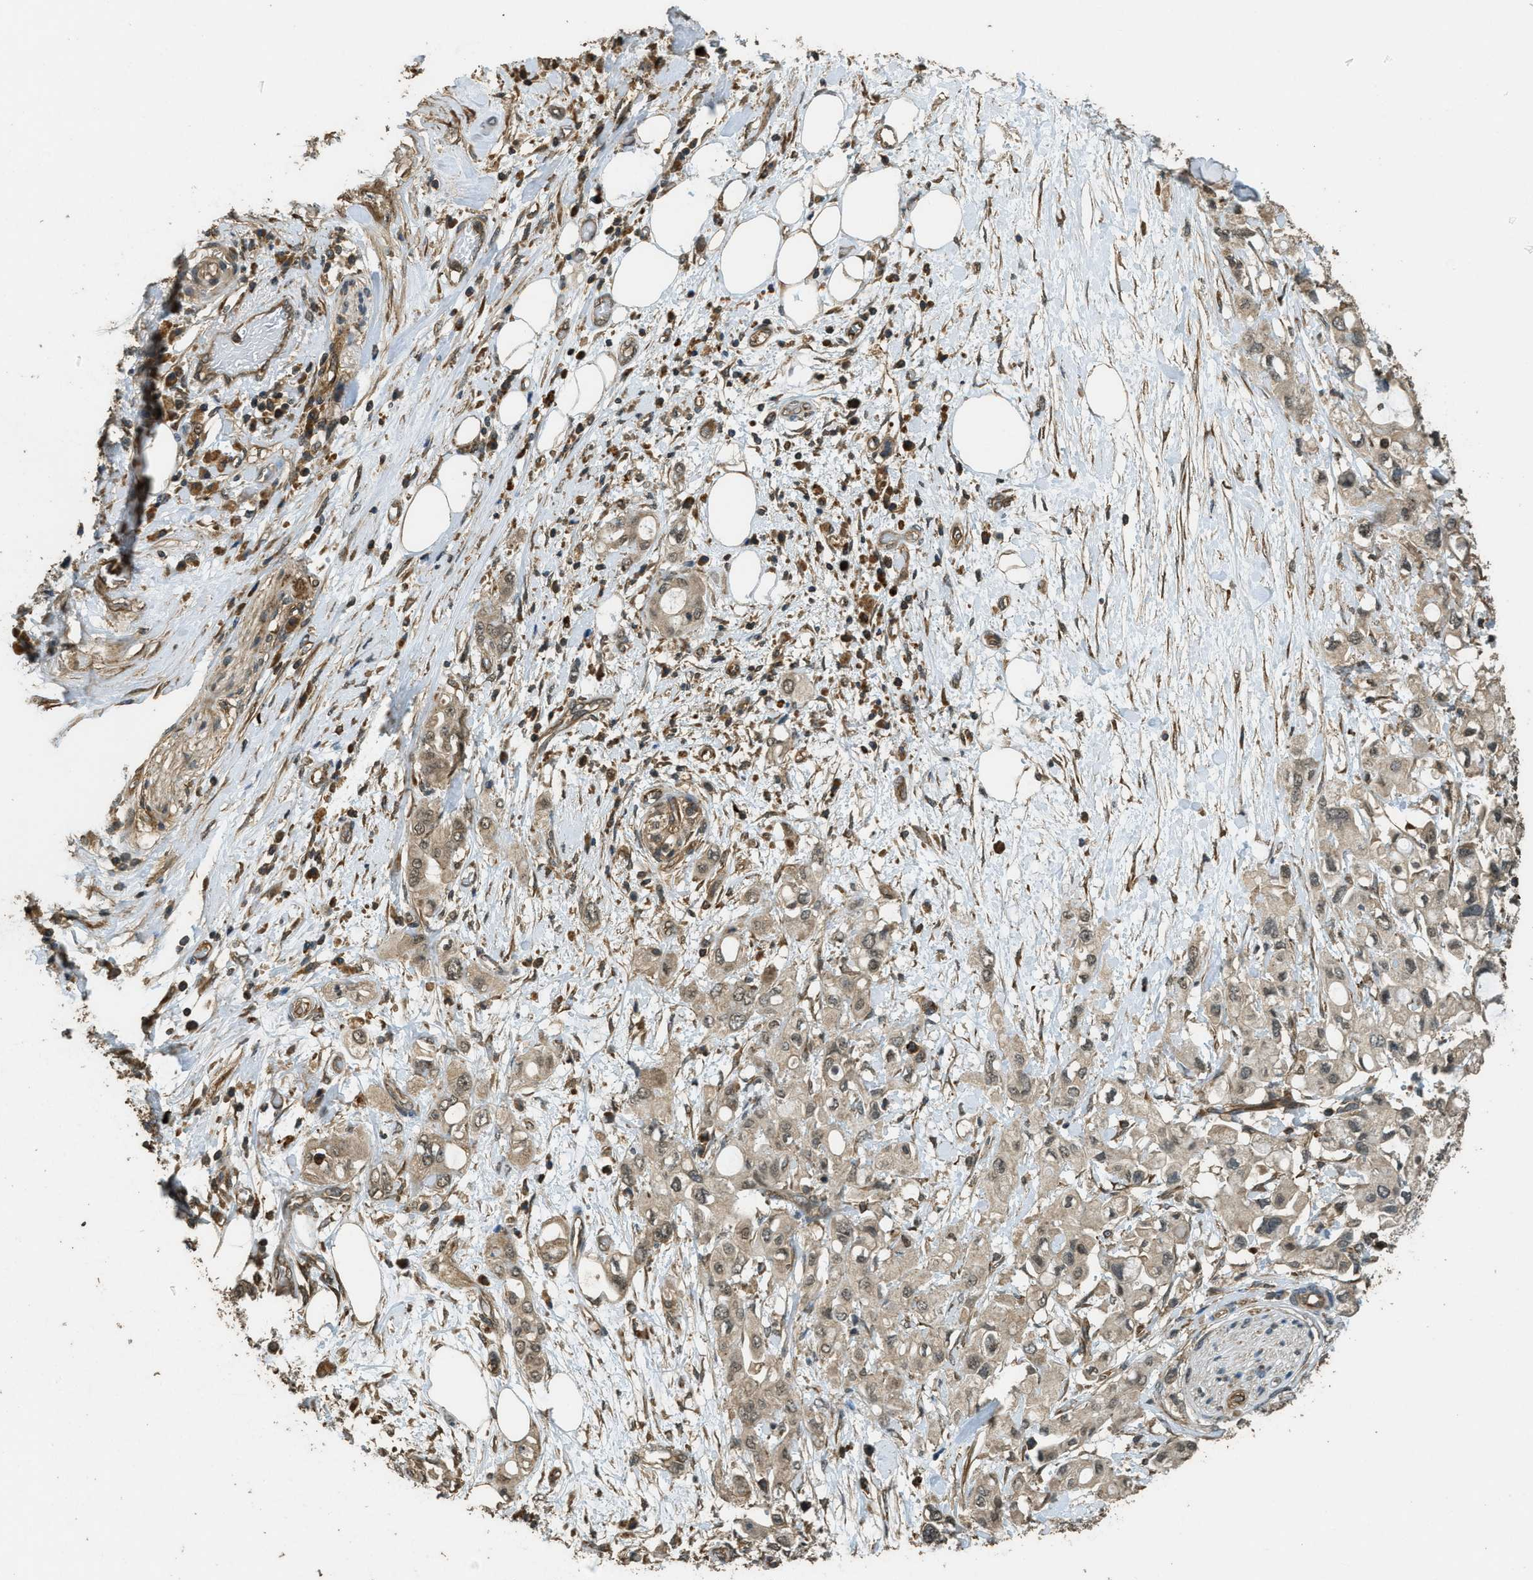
{"staining": {"intensity": "moderate", "quantity": ">75%", "location": "cytoplasmic/membranous"}, "tissue": "pancreatic cancer", "cell_type": "Tumor cells", "image_type": "cancer", "snomed": [{"axis": "morphology", "description": "Adenocarcinoma, NOS"}, {"axis": "topography", "description": "Pancreas"}], "caption": "Immunohistochemical staining of adenocarcinoma (pancreatic) reveals medium levels of moderate cytoplasmic/membranous expression in approximately >75% of tumor cells.", "gene": "PPP6R3", "patient": {"sex": "female", "age": 56}}